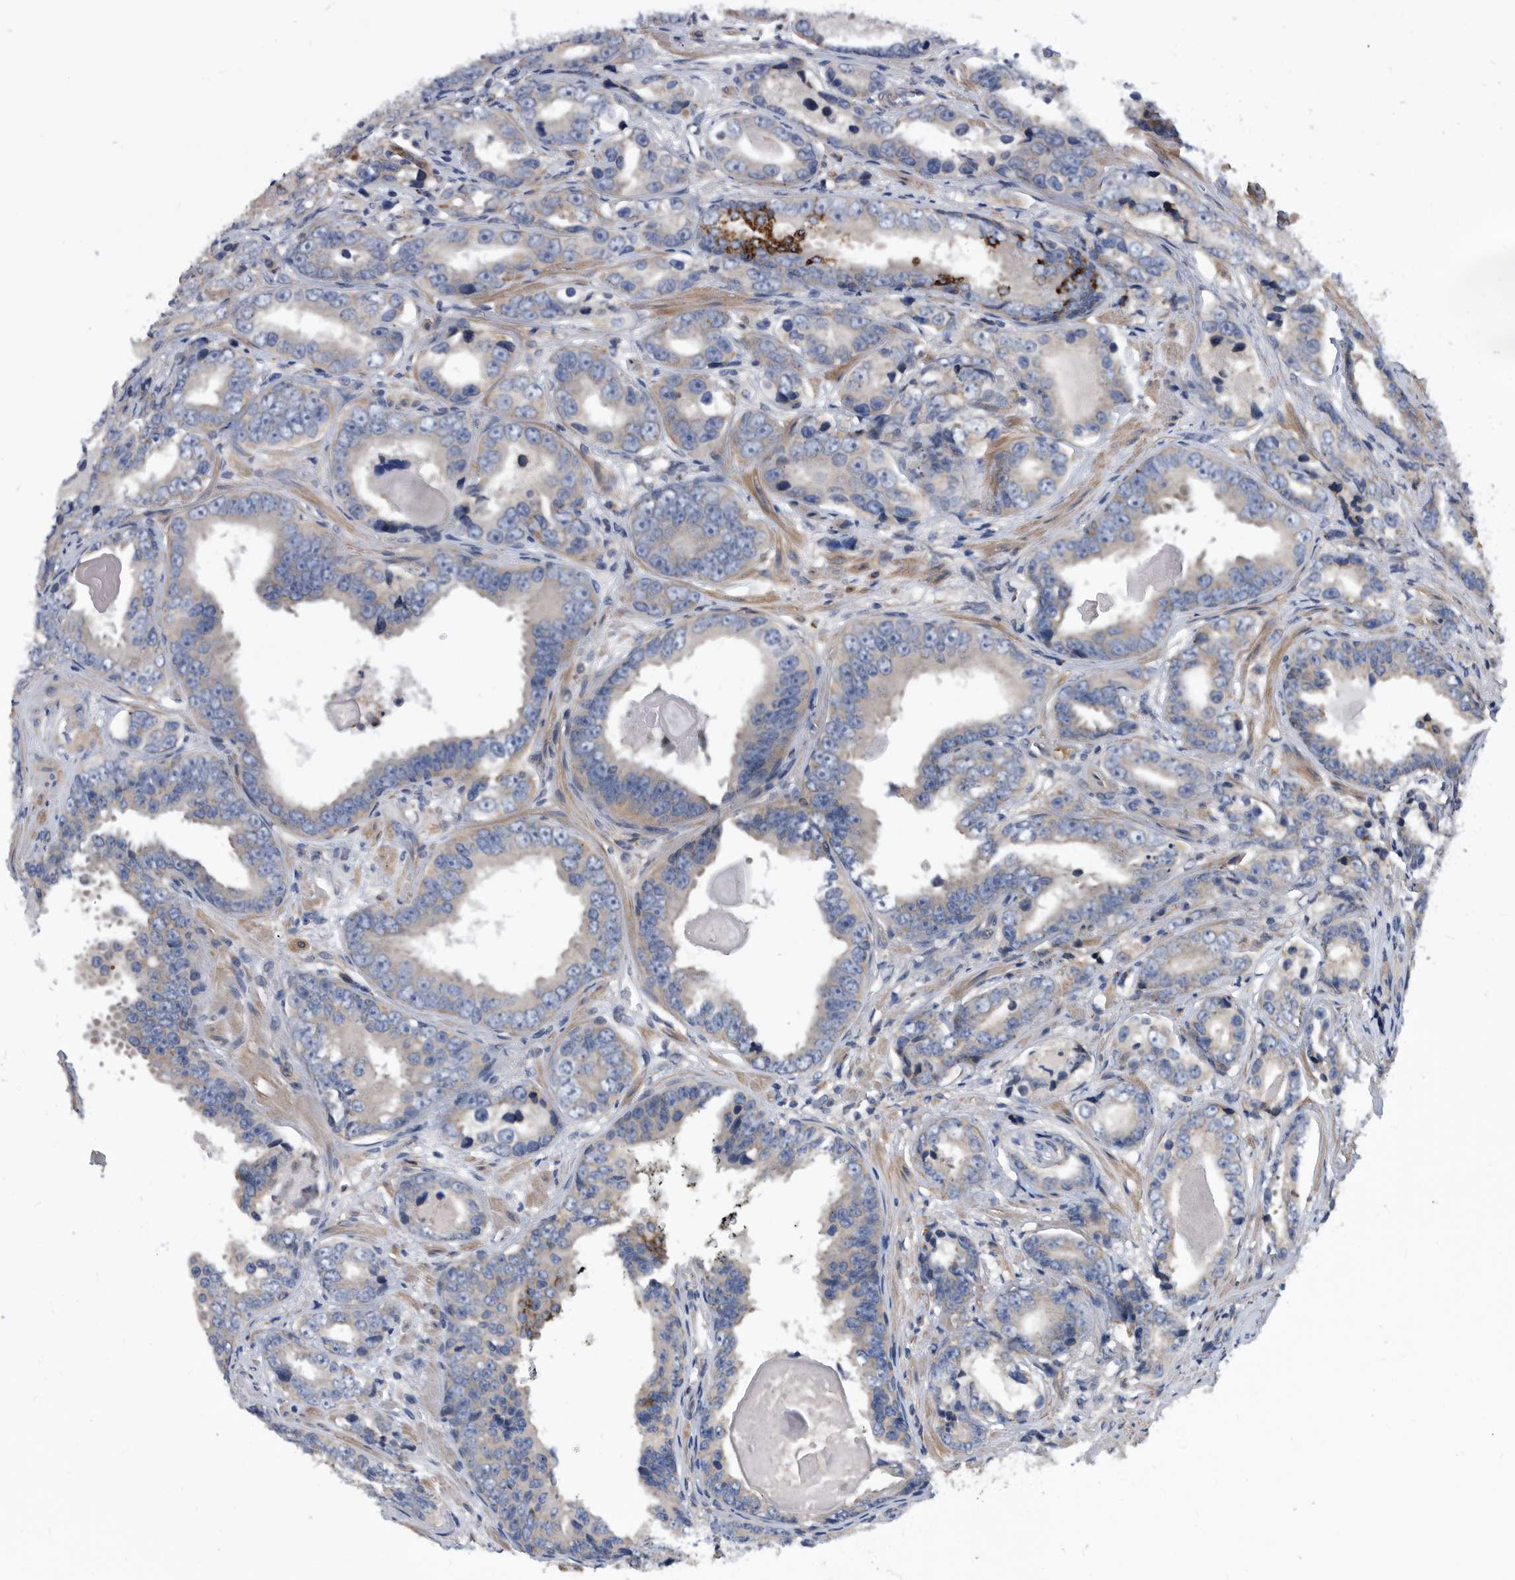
{"staining": {"intensity": "weak", "quantity": "<25%", "location": "cytoplasmic/membranous"}, "tissue": "prostate cancer", "cell_type": "Tumor cells", "image_type": "cancer", "snomed": [{"axis": "morphology", "description": "Adenocarcinoma, High grade"}, {"axis": "topography", "description": "Prostate"}], "caption": "Immunohistochemical staining of human adenocarcinoma (high-grade) (prostate) shows no significant positivity in tumor cells. The staining is performed using DAB (3,3'-diaminobenzidine) brown chromogen with nuclei counter-stained in using hematoxylin.", "gene": "BAIAP3", "patient": {"sex": "male", "age": 62}}